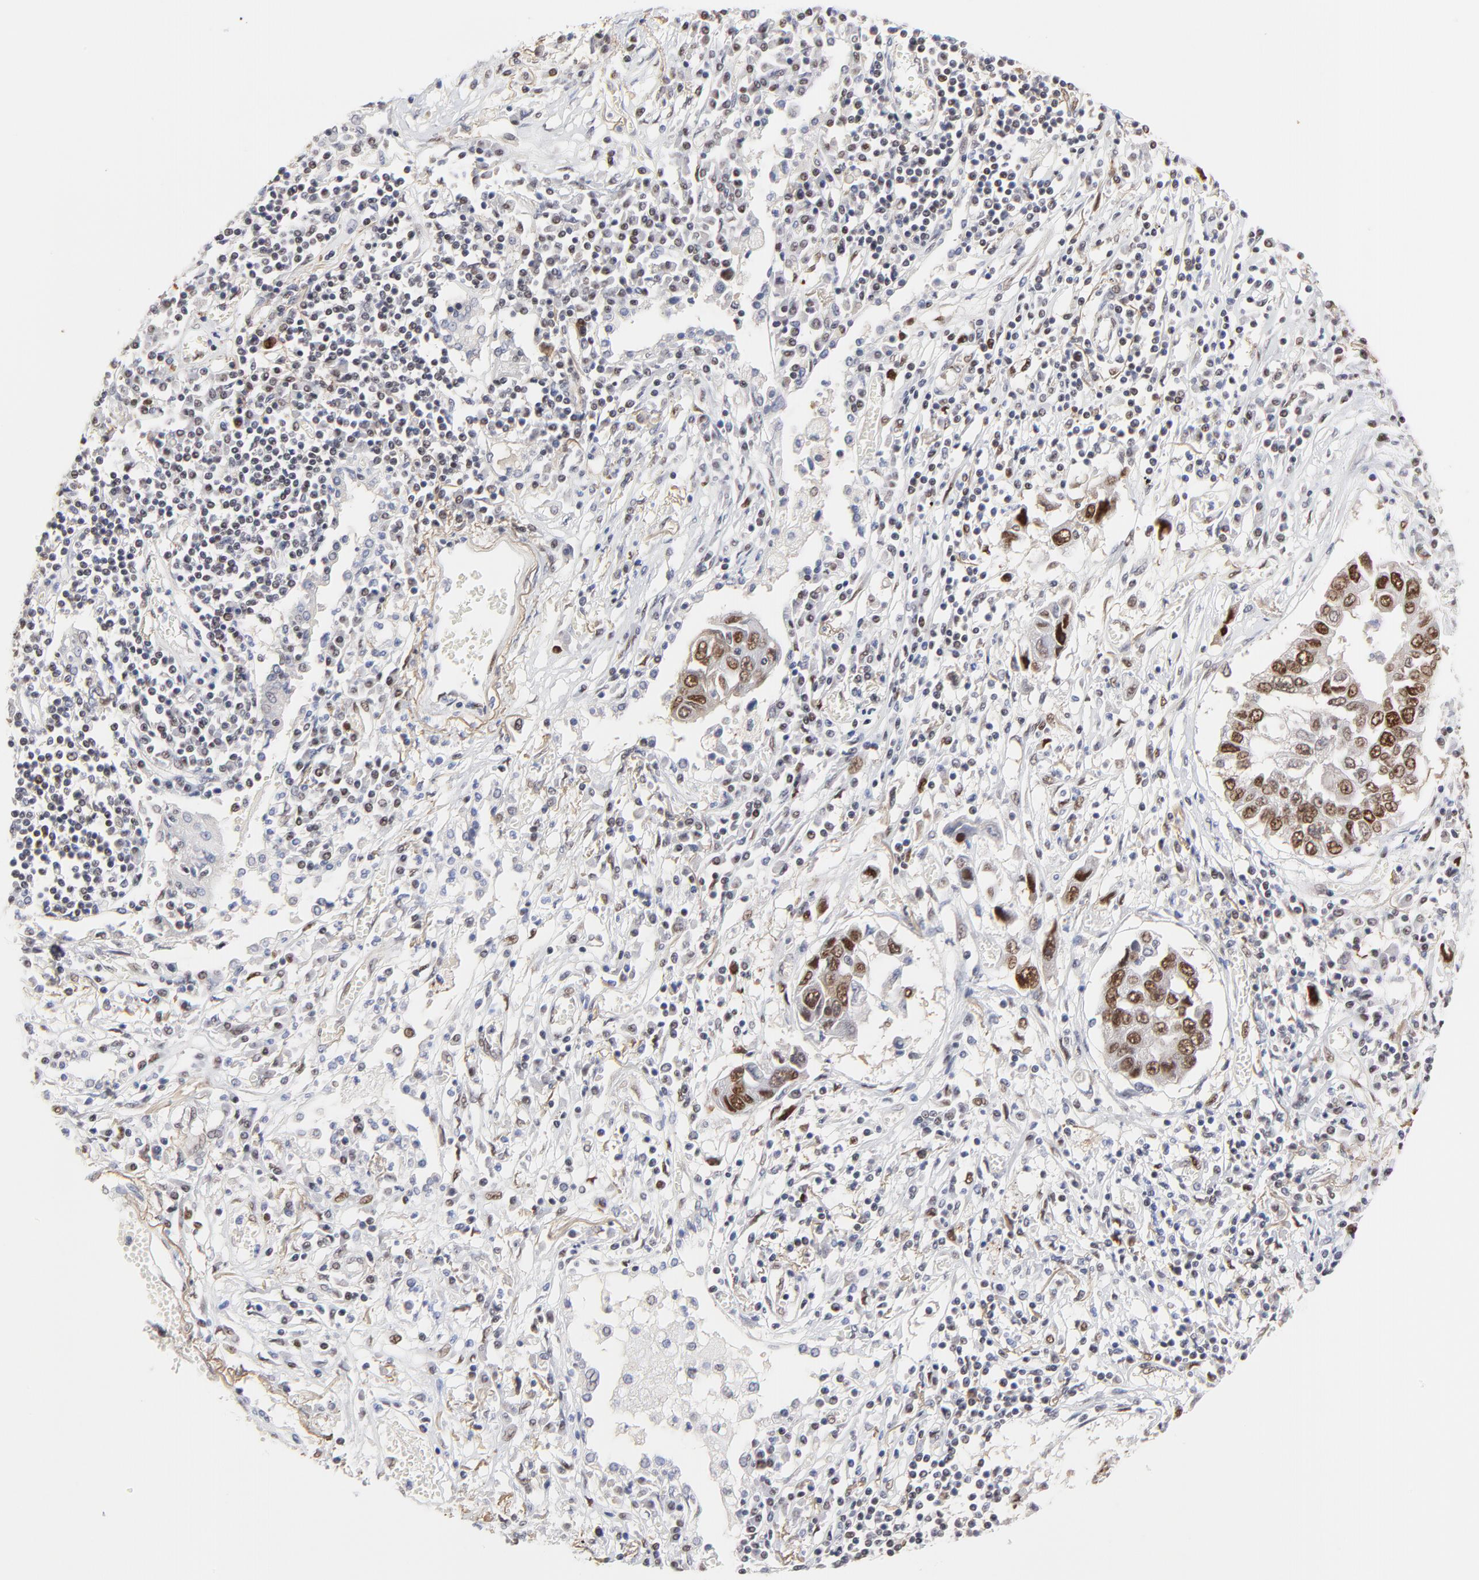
{"staining": {"intensity": "moderate", "quantity": ">75%", "location": "nuclear"}, "tissue": "lung cancer", "cell_type": "Tumor cells", "image_type": "cancer", "snomed": [{"axis": "morphology", "description": "Squamous cell carcinoma, NOS"}, {"axis": "topography", "description": "Lung"}], "caption": "Immunohistochemical staining of lung cancer reveals medium levels of moderate nuclear protein expression in about >75% of tumor cells.", "gene": "OGFOD1", "patient": {"sex": "male", "age": 71}}